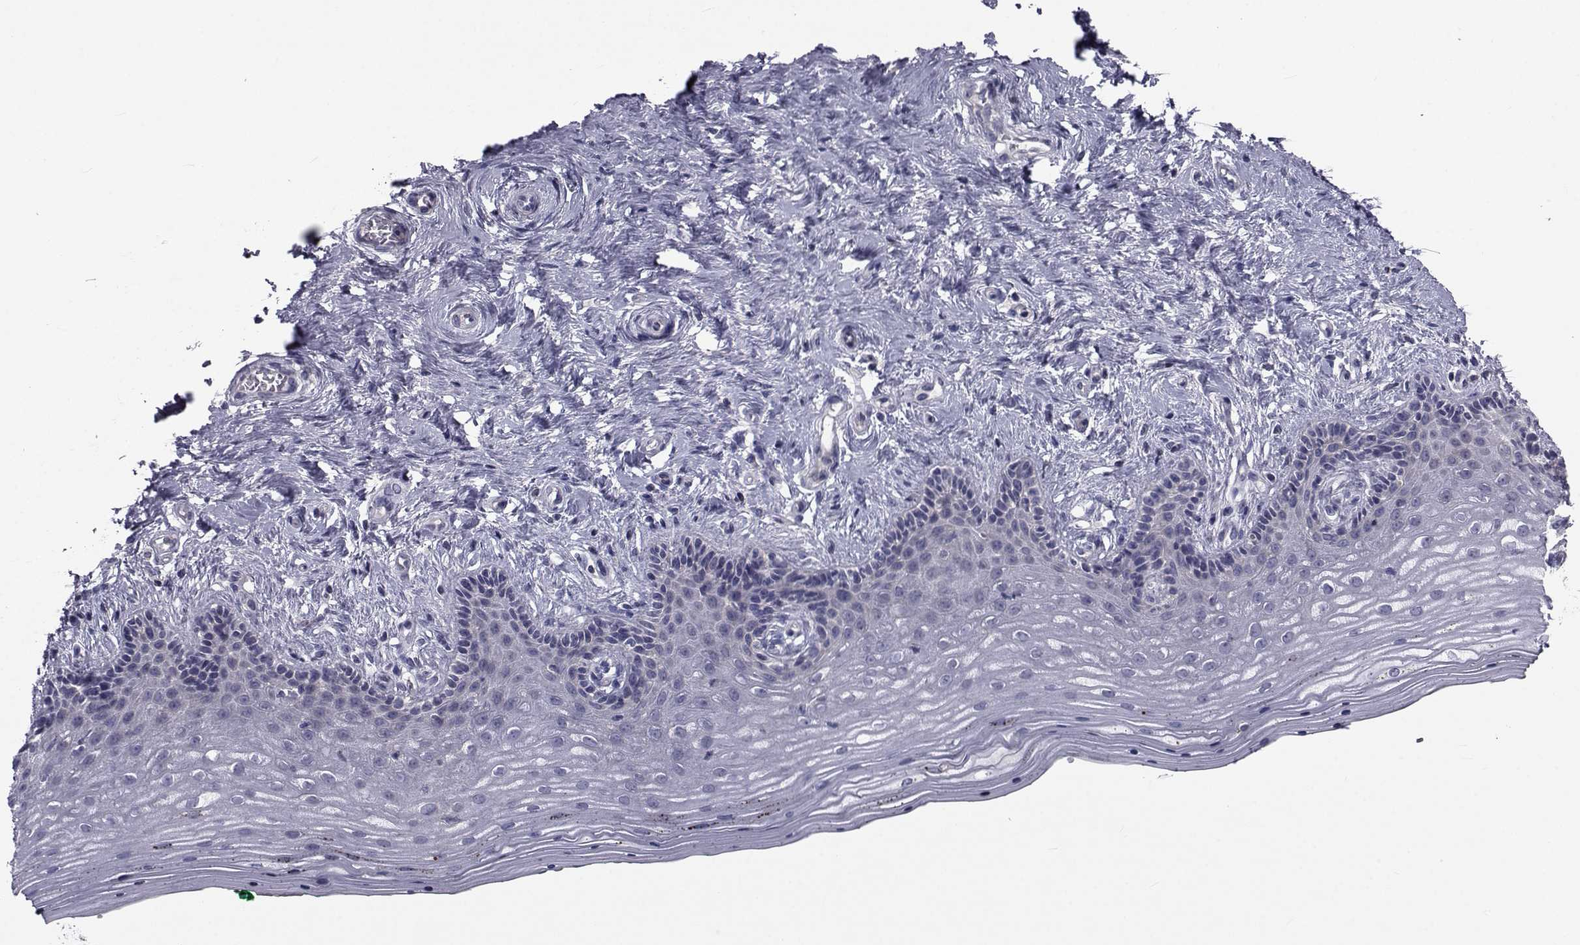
{"staining": {"intensity": "negative", "quantity": "none", "location": "none"}, "tissue": "vagina", "cell_type": "Squamous epithelial cells", "image_type": "normal", "snomed": [{"axis": "morphology", "description": "Normal tissue, NOS"}, {"axis": "topography", "description": "Vagina"}], "caption": "Immunohistochemical staining of benign human vagina displays no significant expression in squamous epithelial cells. (DAB (3,3'-diaminobenzidine) IHC with hematoxylin counter stain).", "gene": "SLC30A10", "patient": {"sex": "female", "age": 45}}